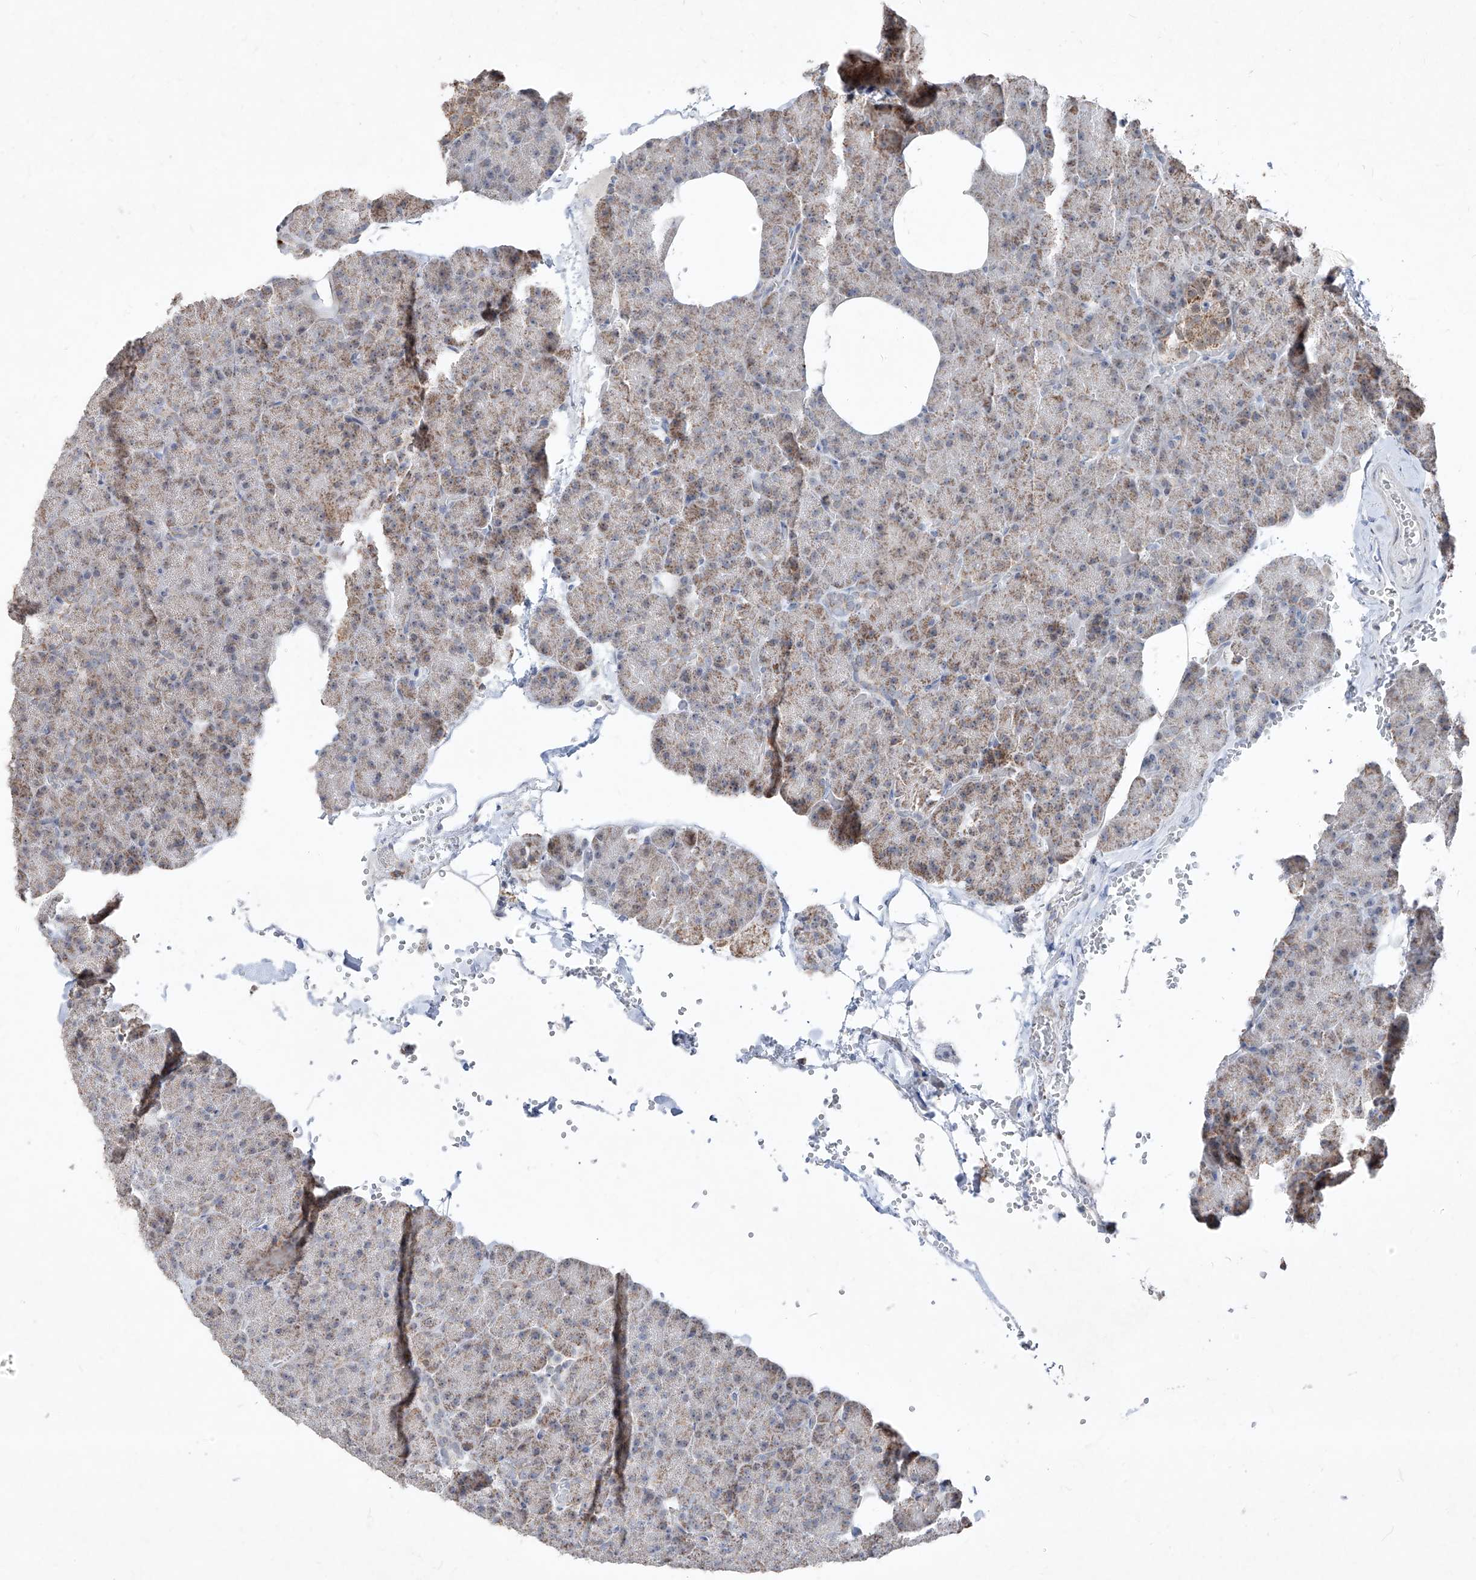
{"staining": {"intensity": "moderate", "quantity": "25%-75%", "location": "cytoplasmic/membranous"}, "tissue": "pancreas", "cell_type": "Exocrine glandular cells", "image_type": "normal", "snomed": [{"axis": "morphology", "description": "Normal tissue, NOS"}, {"axis": "morphology", "description": "Carcinoid, malignant, NOS"}, {"axis": "topography", "description": "Pancreas"}], "caption": "Immunohistochemistry staining of benign pancreas, which exhibits medium levels of moderate cytoplasmic/membranous positivity in about 25%-75% of exocrine glandular cells indicating moderate cytoplasmic/membranous protein positivity. The staining was performed using DAB (brown) for protein detection and nuclei were counterstained in hematoxylin (blue).", "gene": "NDUFB3", "patient": {"sex": "female", "age": 35}}